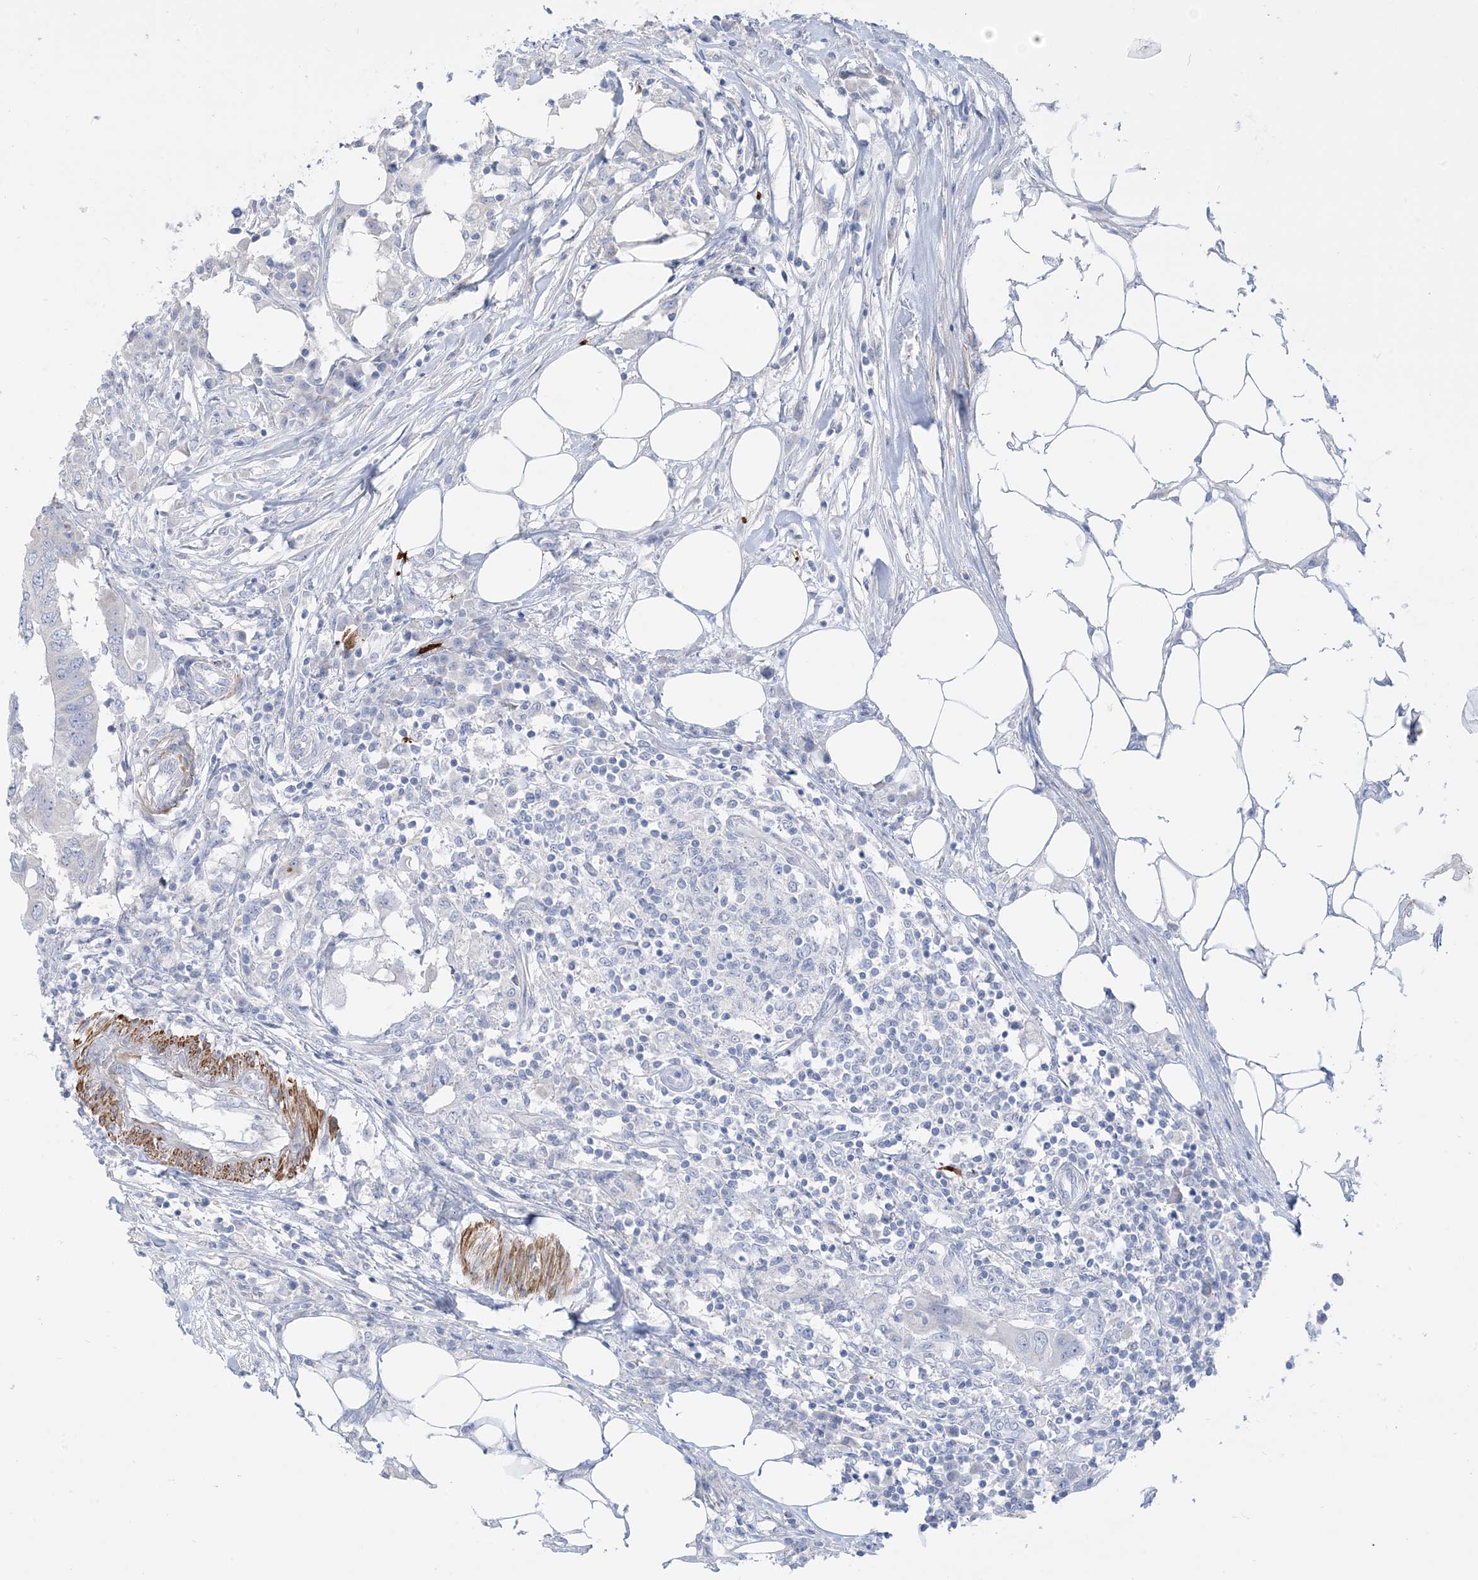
{"staining": {"intensity": "negative", "quantity": "none", "location": "none"}, "tissue": "colorectal cancer", "cell_type": "Tumor cells", "image_type": "cancer", "snomed": [{"axis": "morphology", "description": "Adenocarcinoma, NOS"}, {"axis": "topography", "description": "Colon"}], "caption": "Immunohistochemical staining of human colorectal adenocarcinoma exhibits no significant positivity in tumor cells.", "gene": "MARS2", "patient": {"sex": "male", "age": 71}}